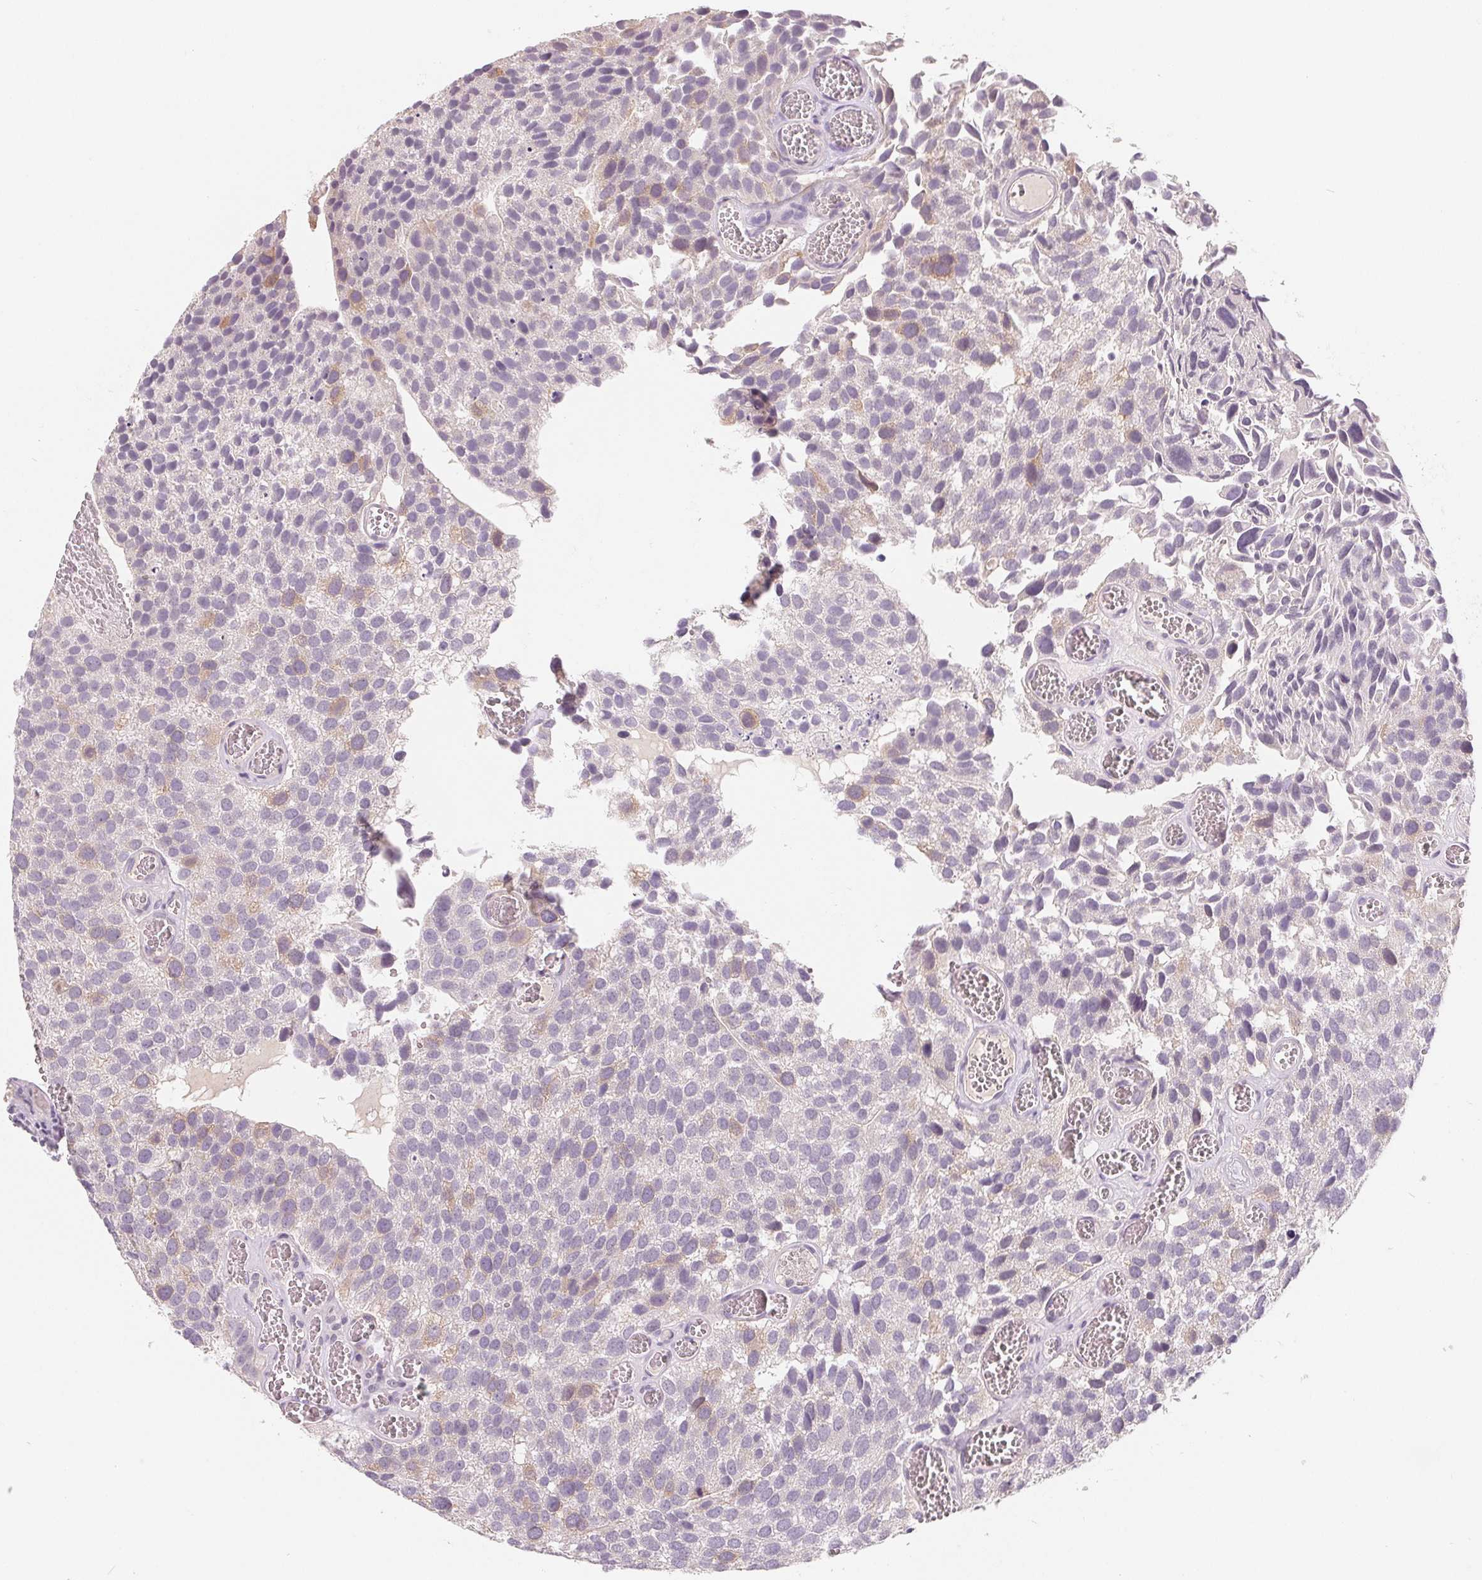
{"staining": {"intensity": "negative", "quantity": "none", "location": "none"}, "tissue": "urothelial cancer", "cell_type": "Tumor cells", "image_type": "cancer", "snomed": [{"axis": "morphology", "description": "Urothelial carcinoma, Low grade"}, {"axis": "topography", "description": "Urinary bladder"}], "caption": "This is an immunohistochemistry (IHC) photomicrograph of urothelial cancer. There is no expression in tumor cells.", "gene": "AQP8", "patient": {"sex": "female", "age": 69}}